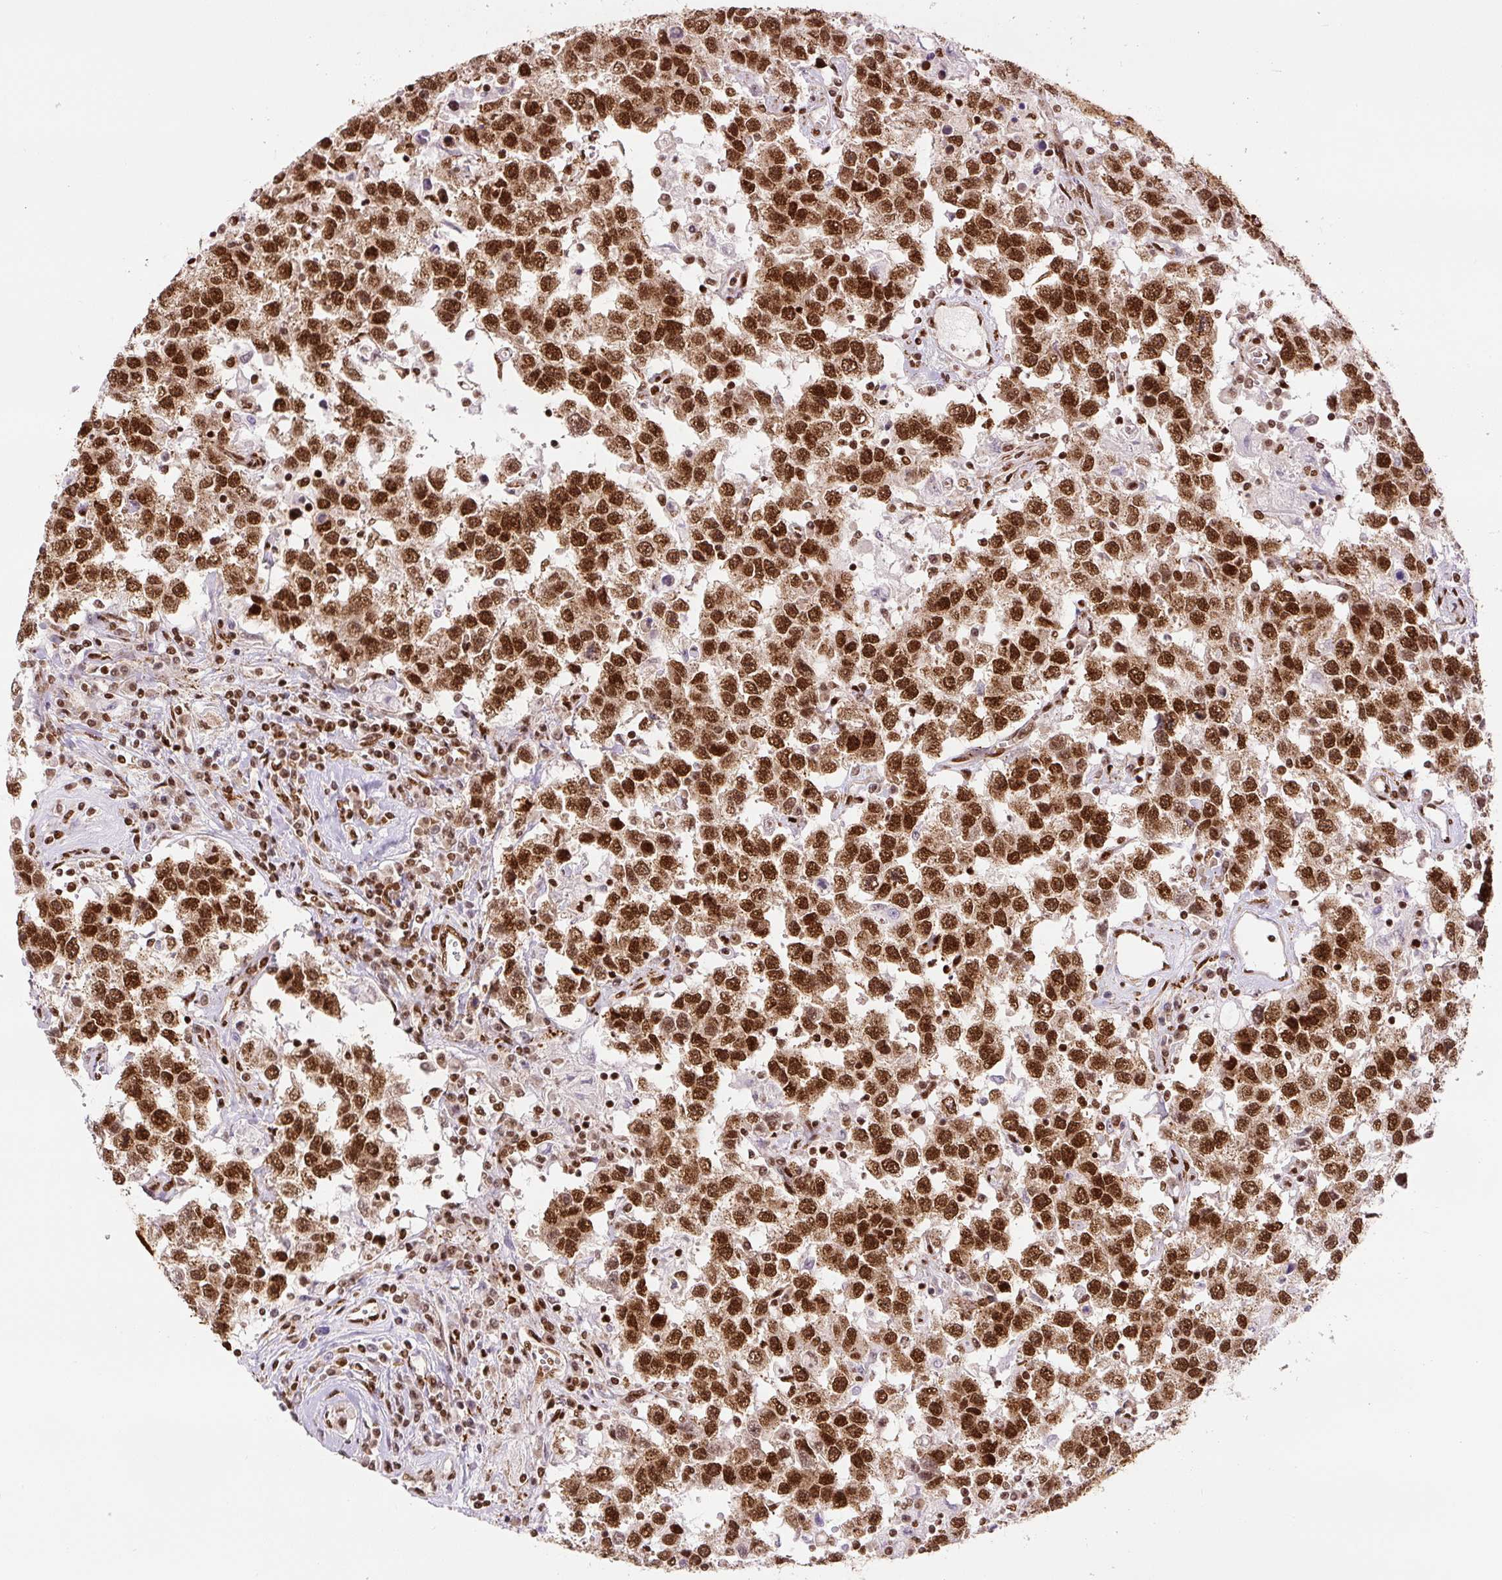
{"staining": {"intensity": "strong", "quantity": ">75%", "location": "nuclear"}, "tissue": "testis cancer", "cell_type": "Tumor cells", "image_type": "cancer", "snomed": [{"axis": "morphology", "description": "Seminoma, NOS"}, {"axis": "topography", "description": "Testis"}], "caption": "An IHC image of neoplastic tissue is shown. Protein staining in brown shows strong nuclear positivity in testis cancer (seminoma) within tumor cells.", "gene": "FUS", "patient": {"sex": "male", "age": 41}}